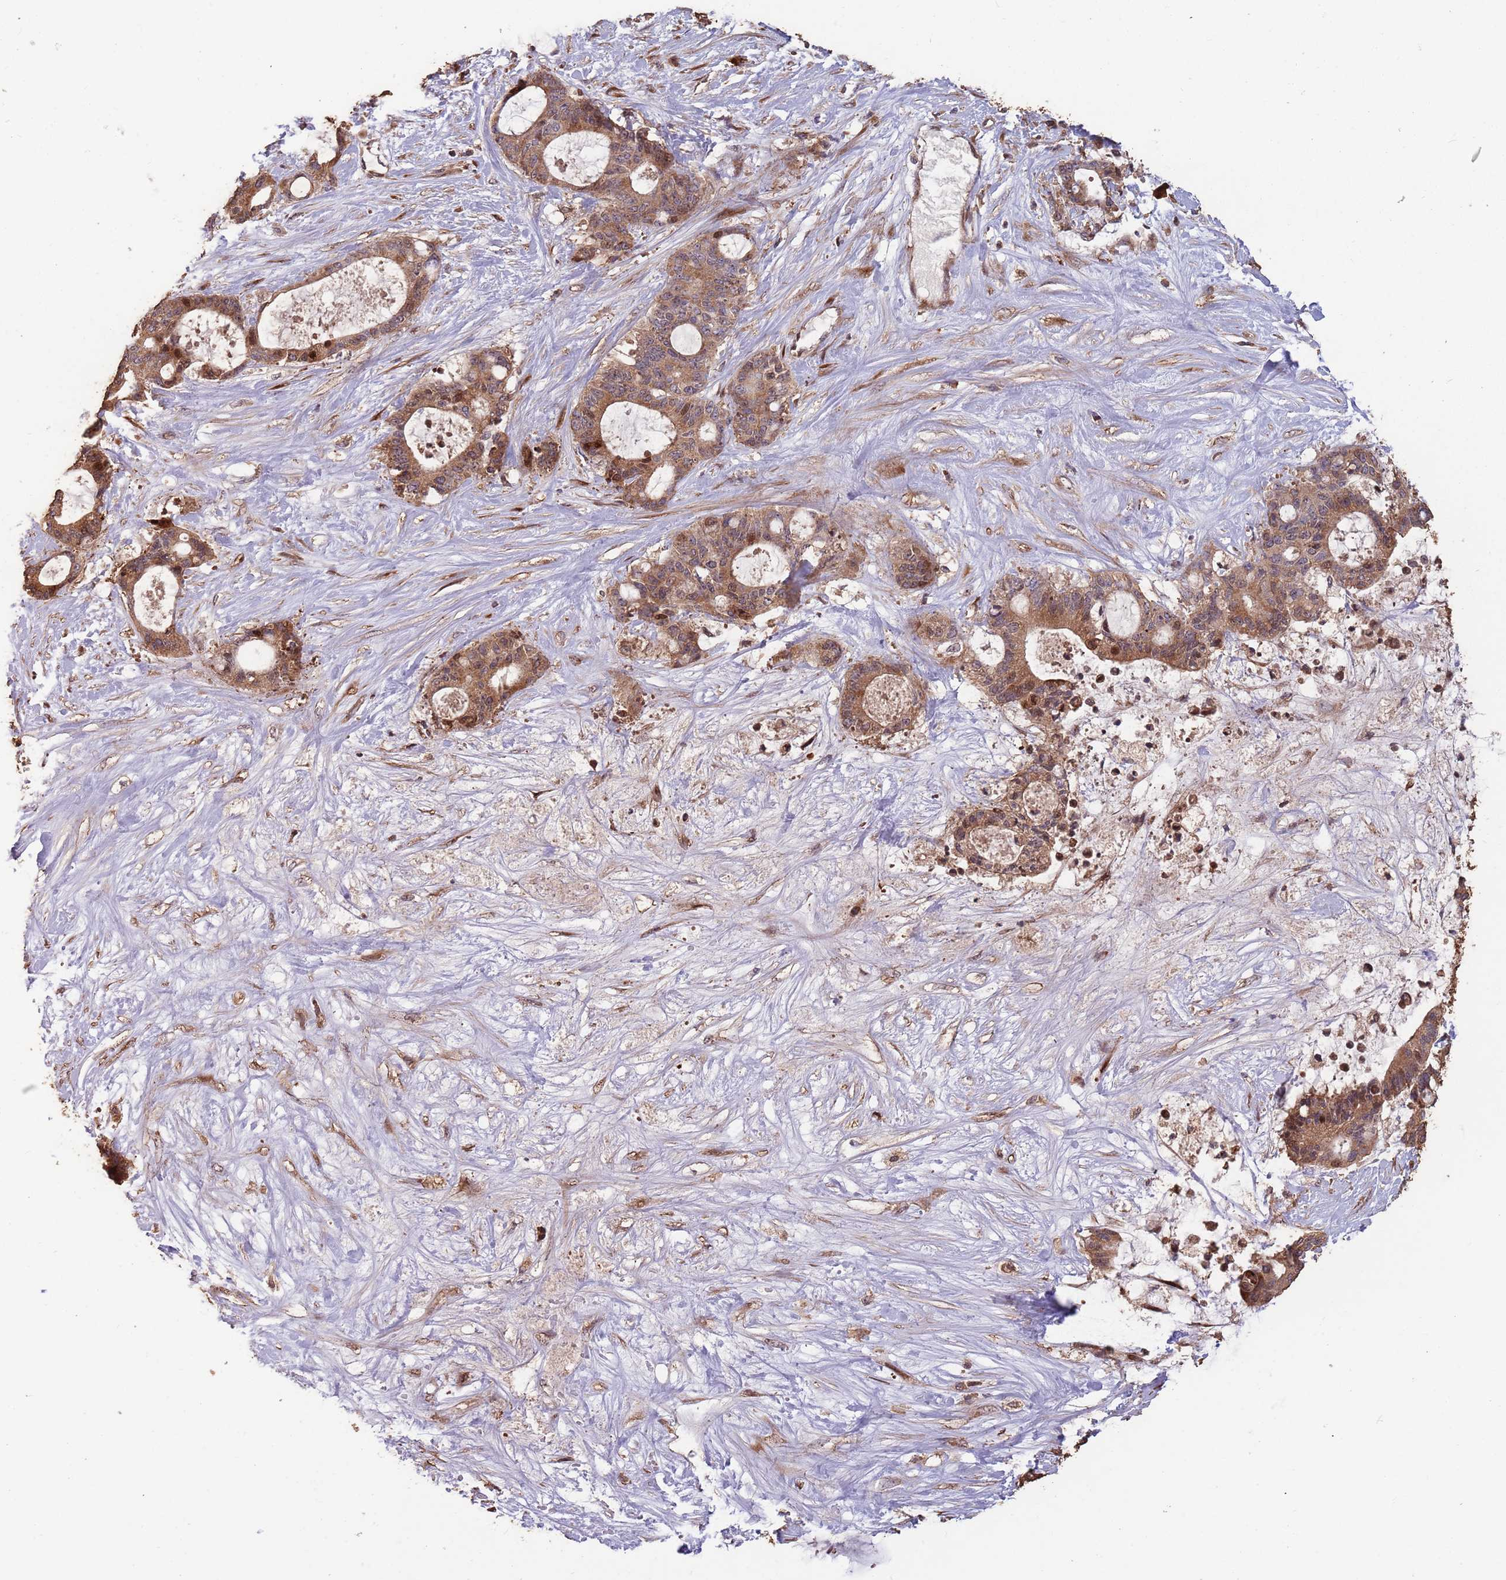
{"staining": {"intensity": "moderate", "quantity": ">75%", "location": "cytoplasmic/membranous"}, "tissue": "liver cancer", "cell_type": "Tumor cells", "image_type": "cancer", "snomed": [{"axis": "morphology", "description": "Normal tissue, NOS"}, {"axis": "morphology", "description": "Cholangiocarcinoma"}, {"axis": "topography", "description": "Liver"}, {"axis": "topography", "description": "Peripheral nerve tissue"}], "caption": "Immunohistochemistry (IHC) of liver cancer demonstrates medium levels of moderate cytoplasmic/membranous expression in approximately >75% of tumor cells.", "gene": "ZNF428", "patient": {"sex": "female", "age": 73}}